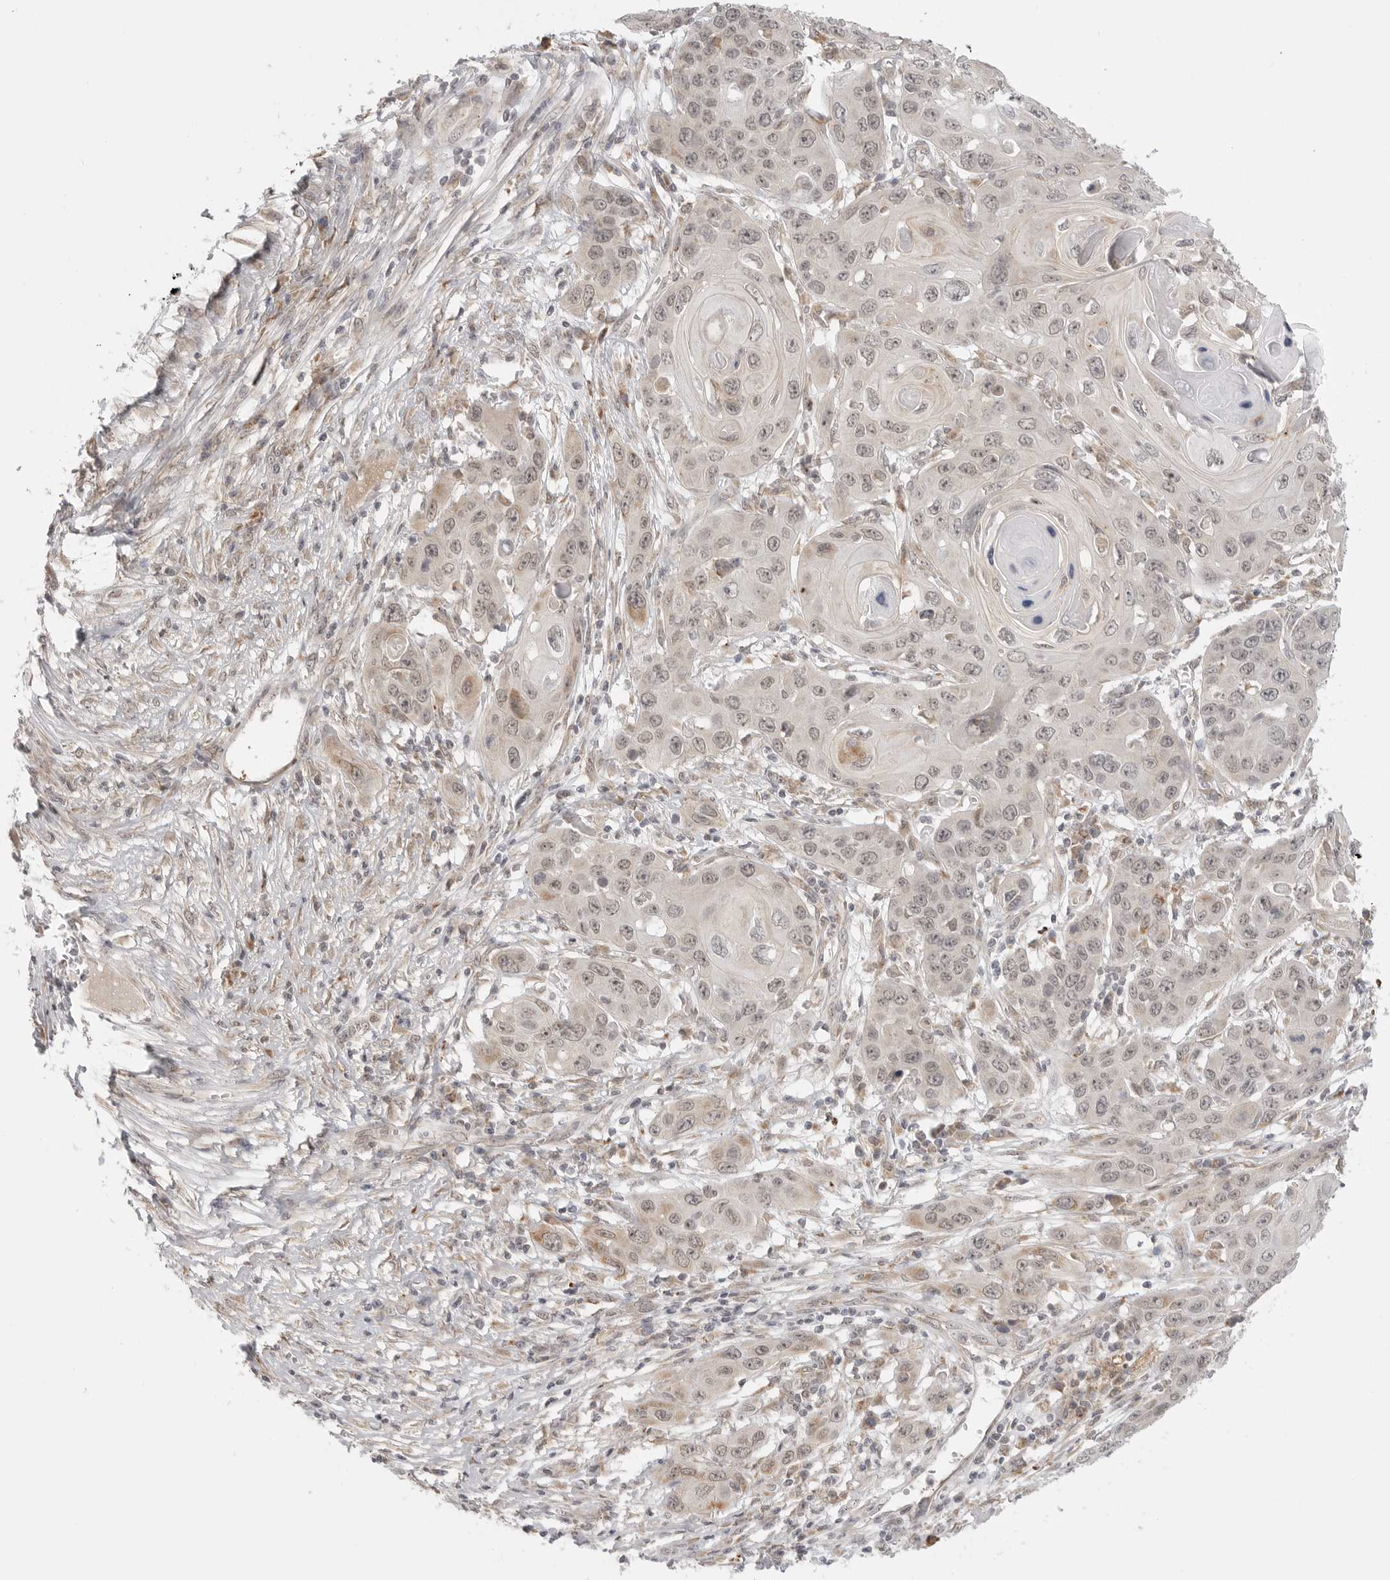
{"staining": {"intensity": "weak", "quantity": ">75%", "location": "nuclear"}, "tissue": "skin cancer", "cell_type": "Tumor cells", "image_type": "cancer", "snomed": [{"axis": "morphology", "description": "Squamous cell carcinoma, NOS"}, {"axis": "topography", "description": "Skin"}], "caption": "Immunohistochemical staining of human skin cancer displays low levels of weak nuclear protein positivity in approximately >75% of tumor cells.", "gene": "KALRN", "patient": {"sex": "male", "age": 55}}